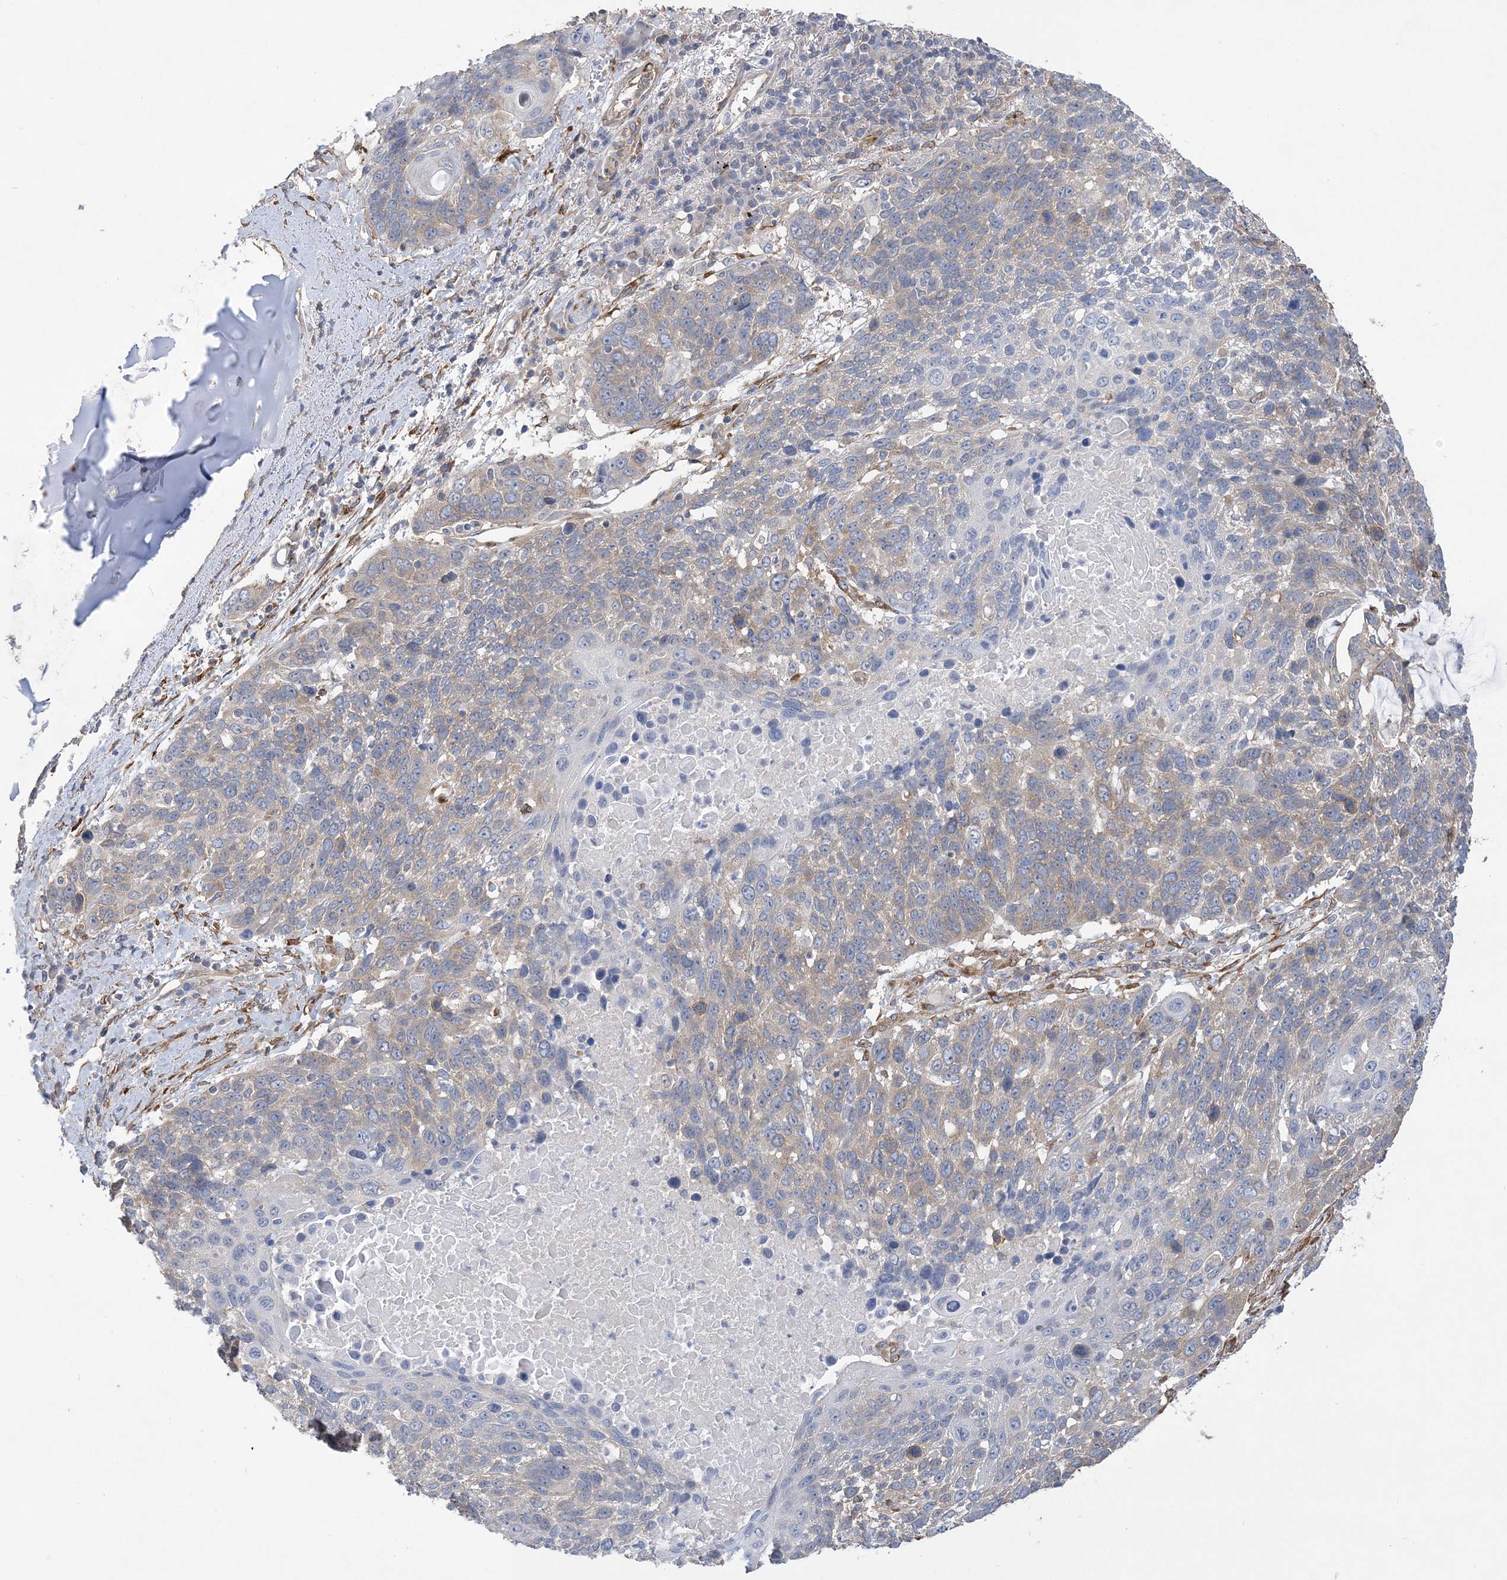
{"staining": {"intensity": "weak", "quantity": "25%-75%", "location": "cytoplasmic/membranous"}, "tissue": "lung cancer", "cell_type": "Tumor cells", "image_type": "cancer", "snomed": [{"axis": "morphology", "description": "Squamous cell carcinoma, NOS"}, {"axis": "topography", "description": "Lung"}], "caption": "Immunohistochemistry (IHC) staining of lung cancer (squamous cell carcinoma), which exhibits low levels of weak cytoplasmic/membranous expression in approximately 25%-75% of tumor cells indicating weak cytoplasmic/membranous protein positivity. The staining was performed using DAB (3,3'-diaminobenzidine) (brown) for protein detection and nuclei were counterstained in hematoxylin (blue).", "gene": "MAP4K5", "patient": {"sex": "male", "age": 66}}